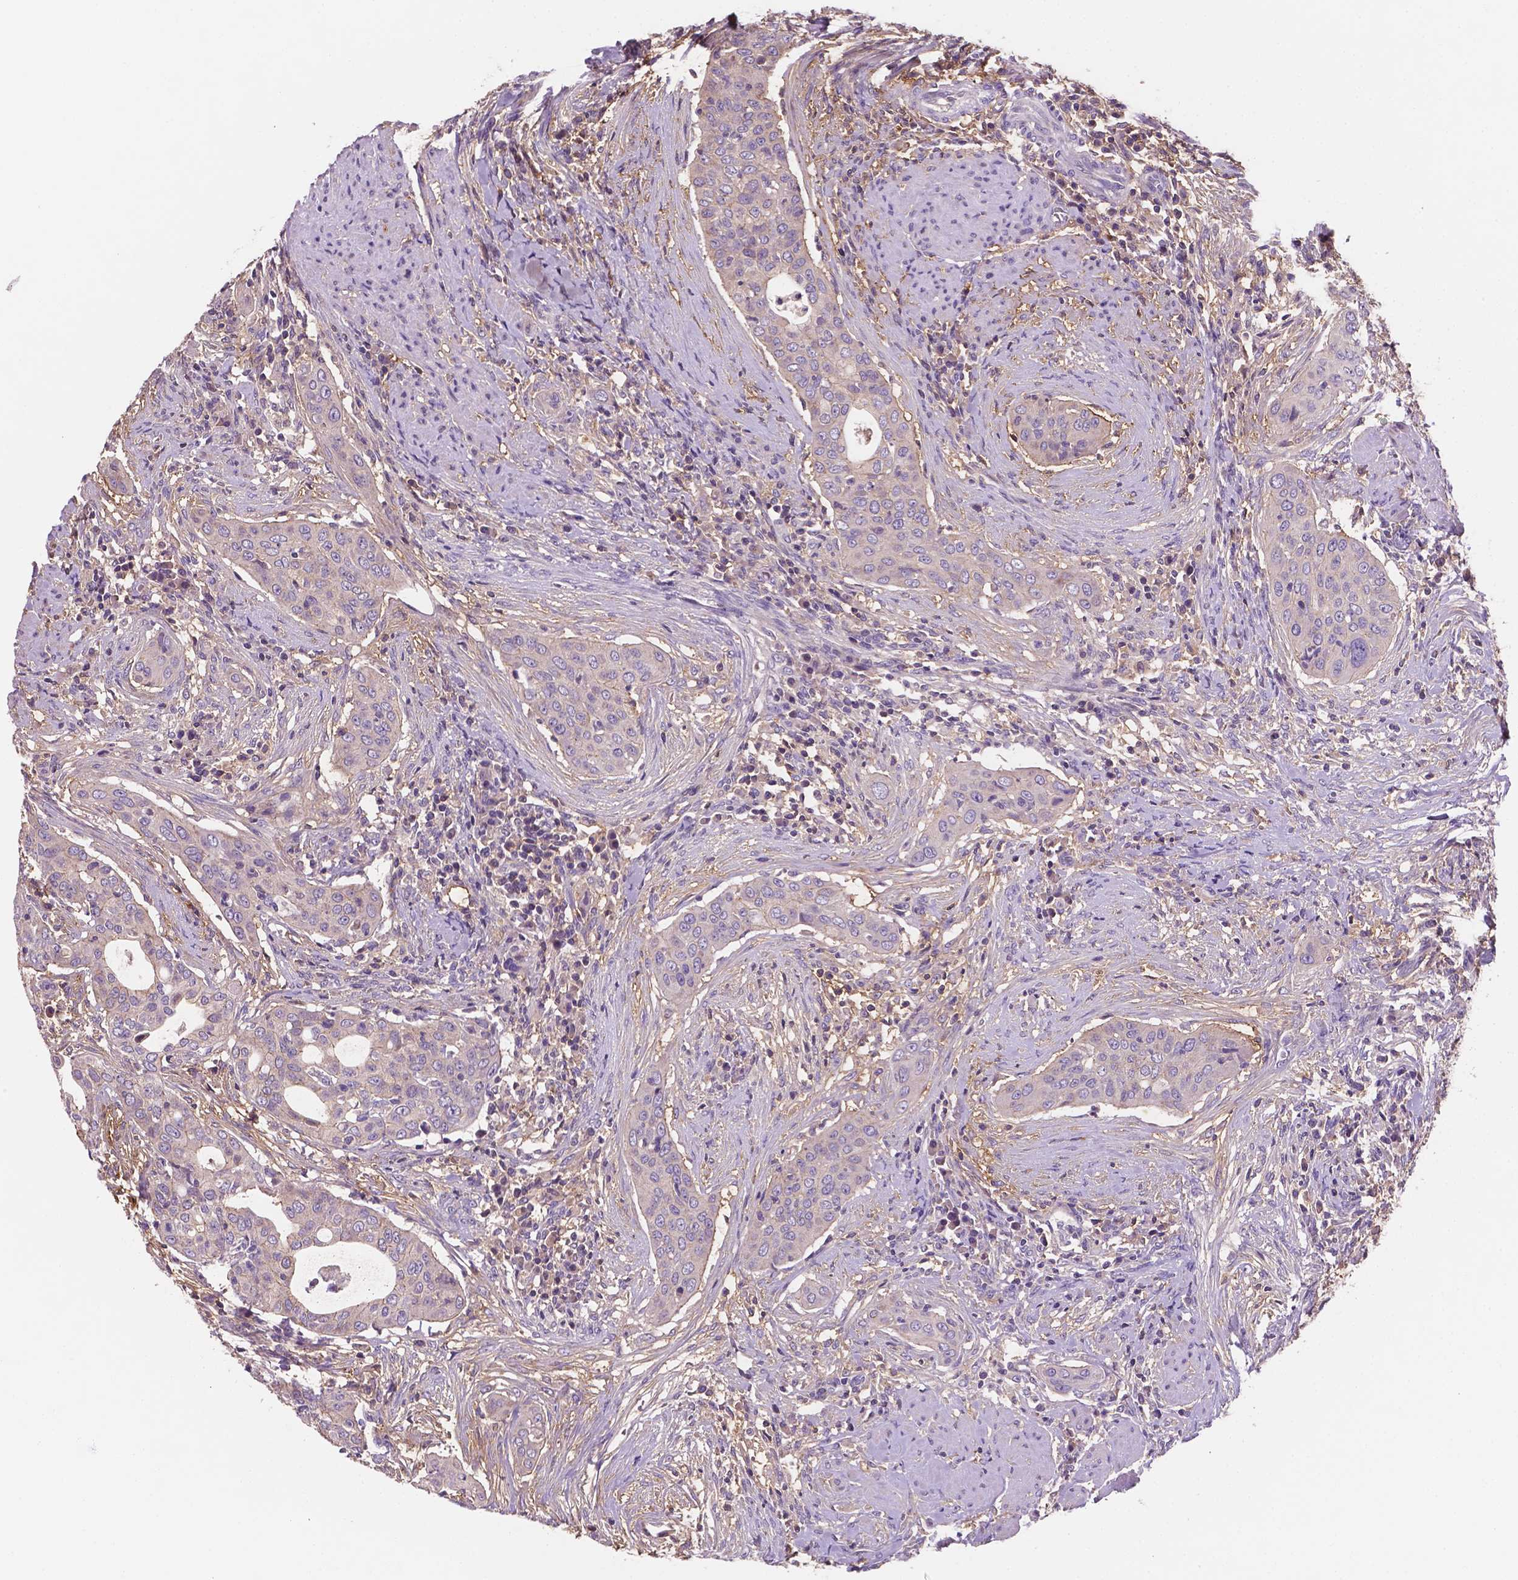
{"staining": {"intensity": "negative", "quantity": "none", "location": "none"}, "tissue": "urothelial cancer", "cell_type": "Tumor cells", "image_type": "cancer", "snomed": [{"axis": "morphology", "description": "Urothelial carcinoma, High grade"}, {"axis": "topography", "description": "Urinary bladder"}], "caption": "Tumor cells are negative for brown protein staining in high-grade urothelial carcinoma.", "gene": "MKRN2OS", "patient": {"sex": "male", "age": 82}}